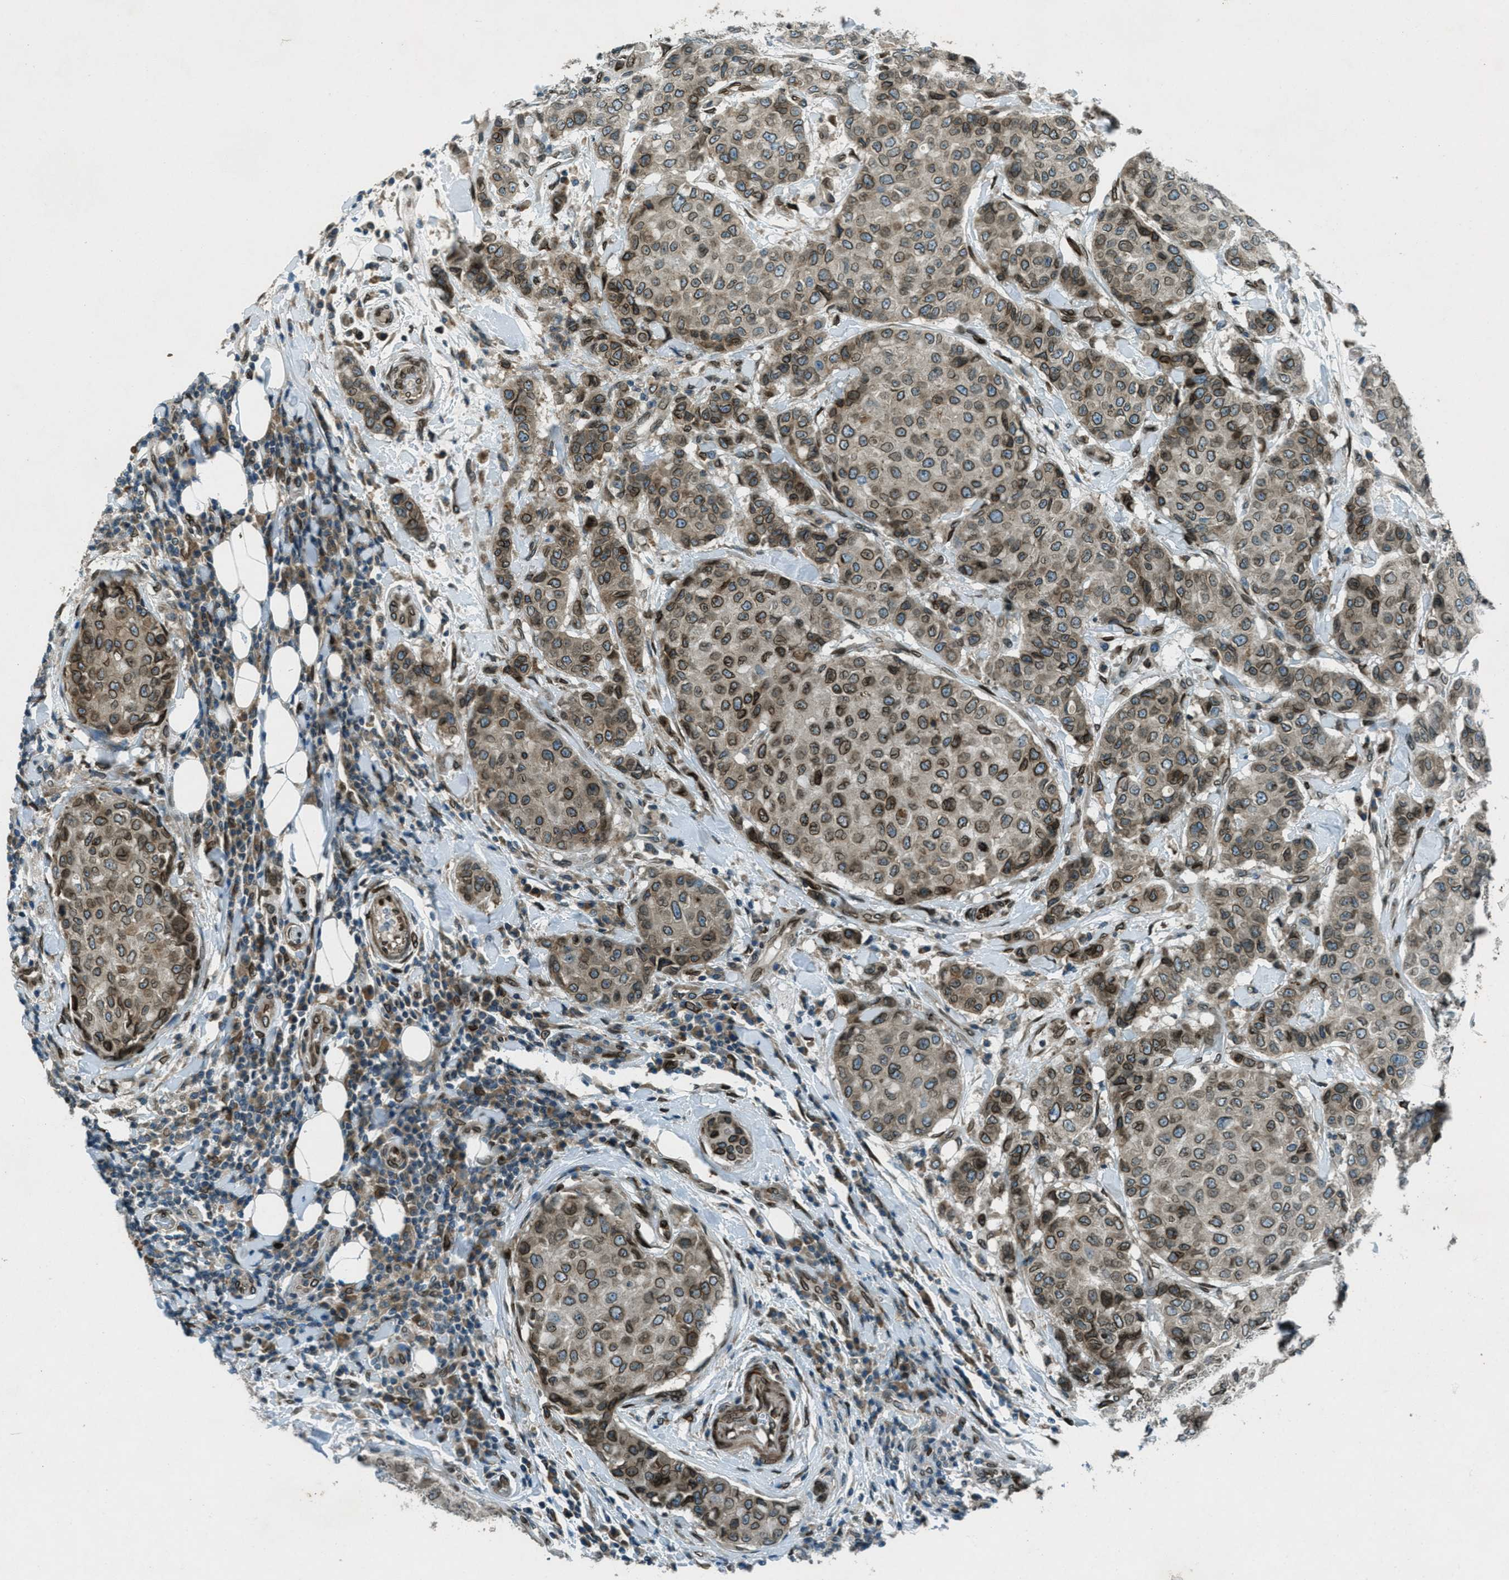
{"staining": {"intensity": "moderate", "quantity": ">75%", "location": "cytoplasmic/membranous,nuclear"}, "tissue": "breast cancer", "cell_type": "Tumor cells", "image_type": "cancer", "snomed": [{"axis": "morphology", "description": "Duct carcinoma"}, {"axis": "topography", "description": "Breast"}], "caption": "Tumor cells demonstrate moderate cytoplasmic/membranous and nuclear staining in approximately >75% of cells in breast invasive ductal carcinoma.", "gene": "LEMD2", "patient": {"sex": "female", "age": 27}}